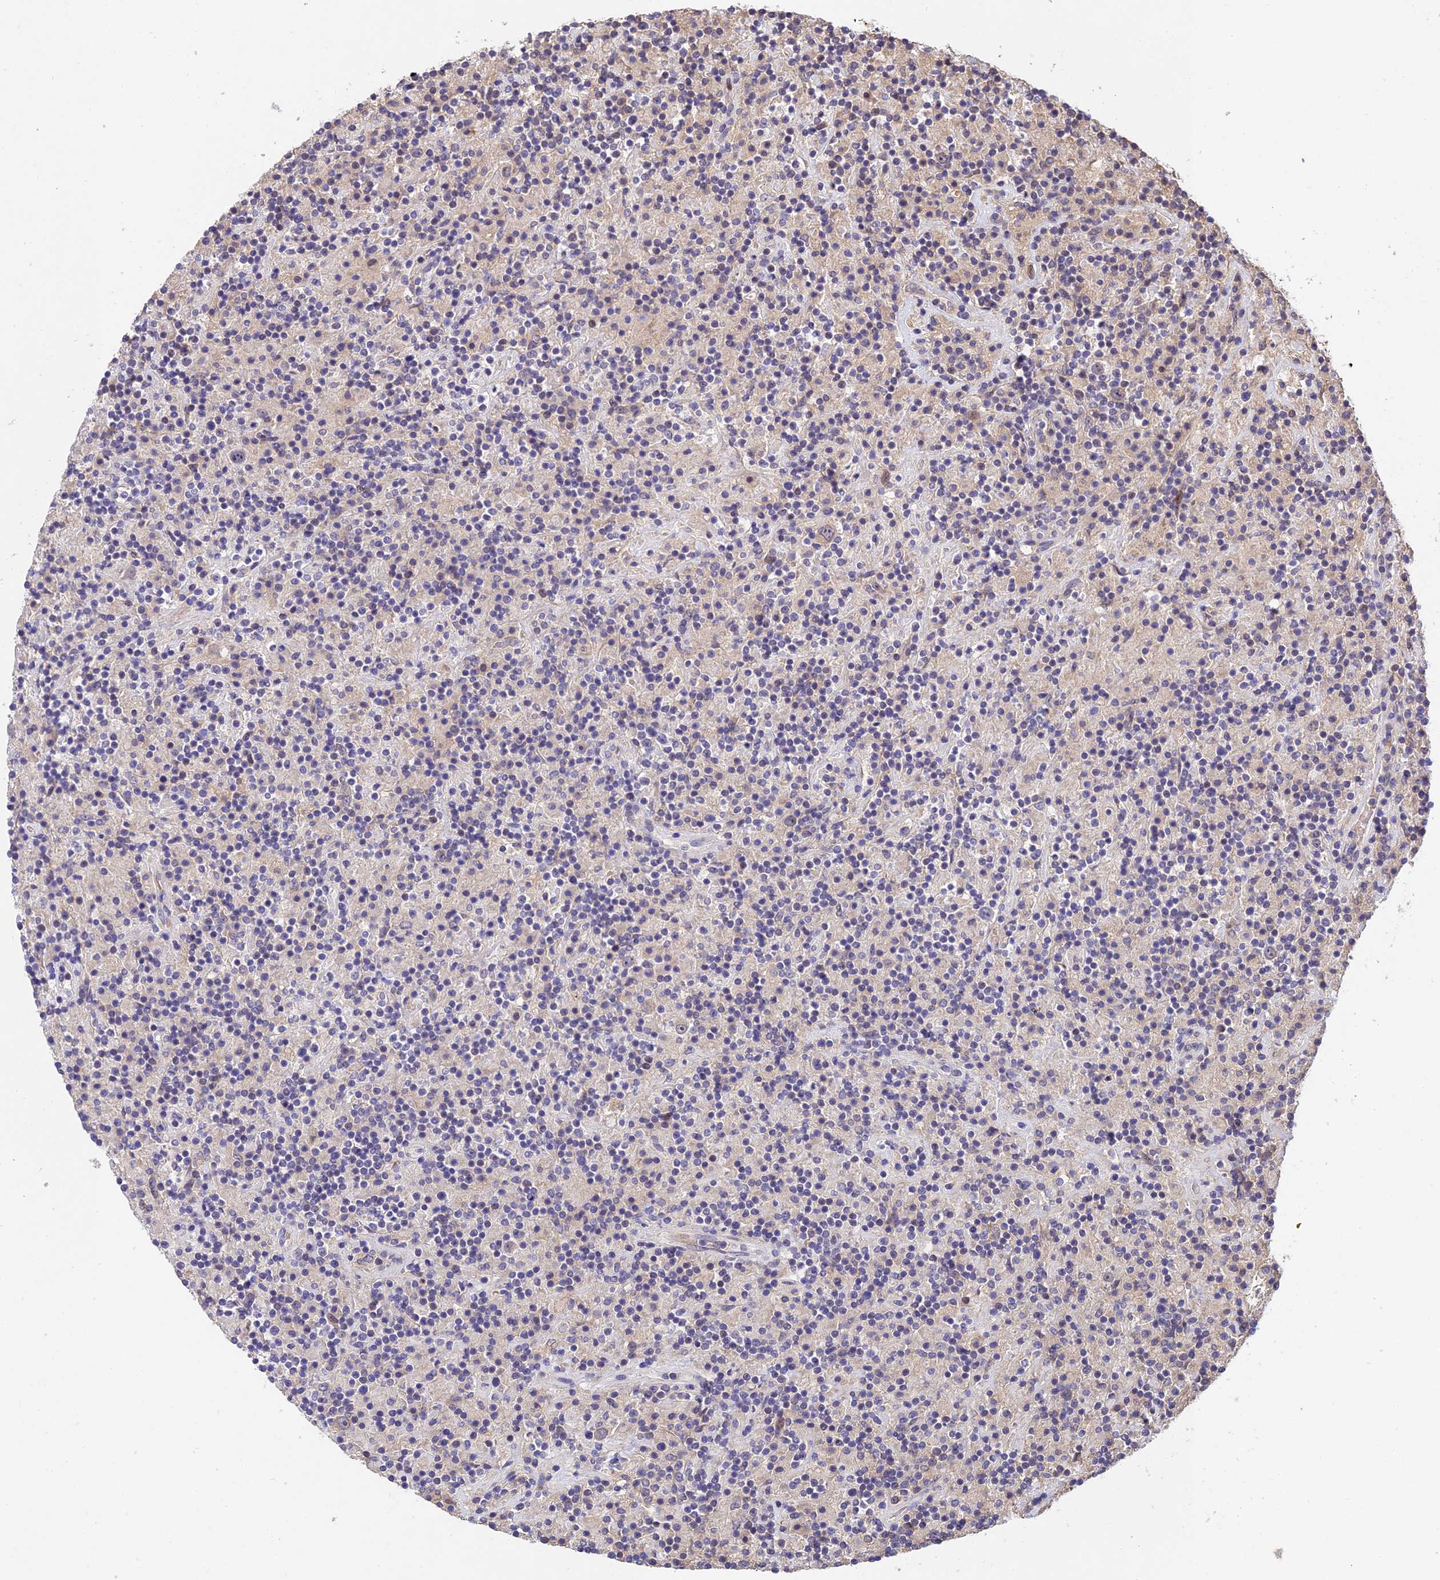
{"staining": {"intensity": "negative", "quantity": "none", "location": "none"}, "tissue": "lymphoma", "cell_type": "Tumor cells", "image_type": "cancer", "snomed": [{"axis": "morphology", "description": "Hodgkin's disease, NOS"}, {"axis": "topography", "description": "Lymph node"}], "caption": "Protein analysis of lymphoma shows no significant positivity in tumor cells.", "gene": "DENND5B", "patient": {"sex": "male", "age": 70}}